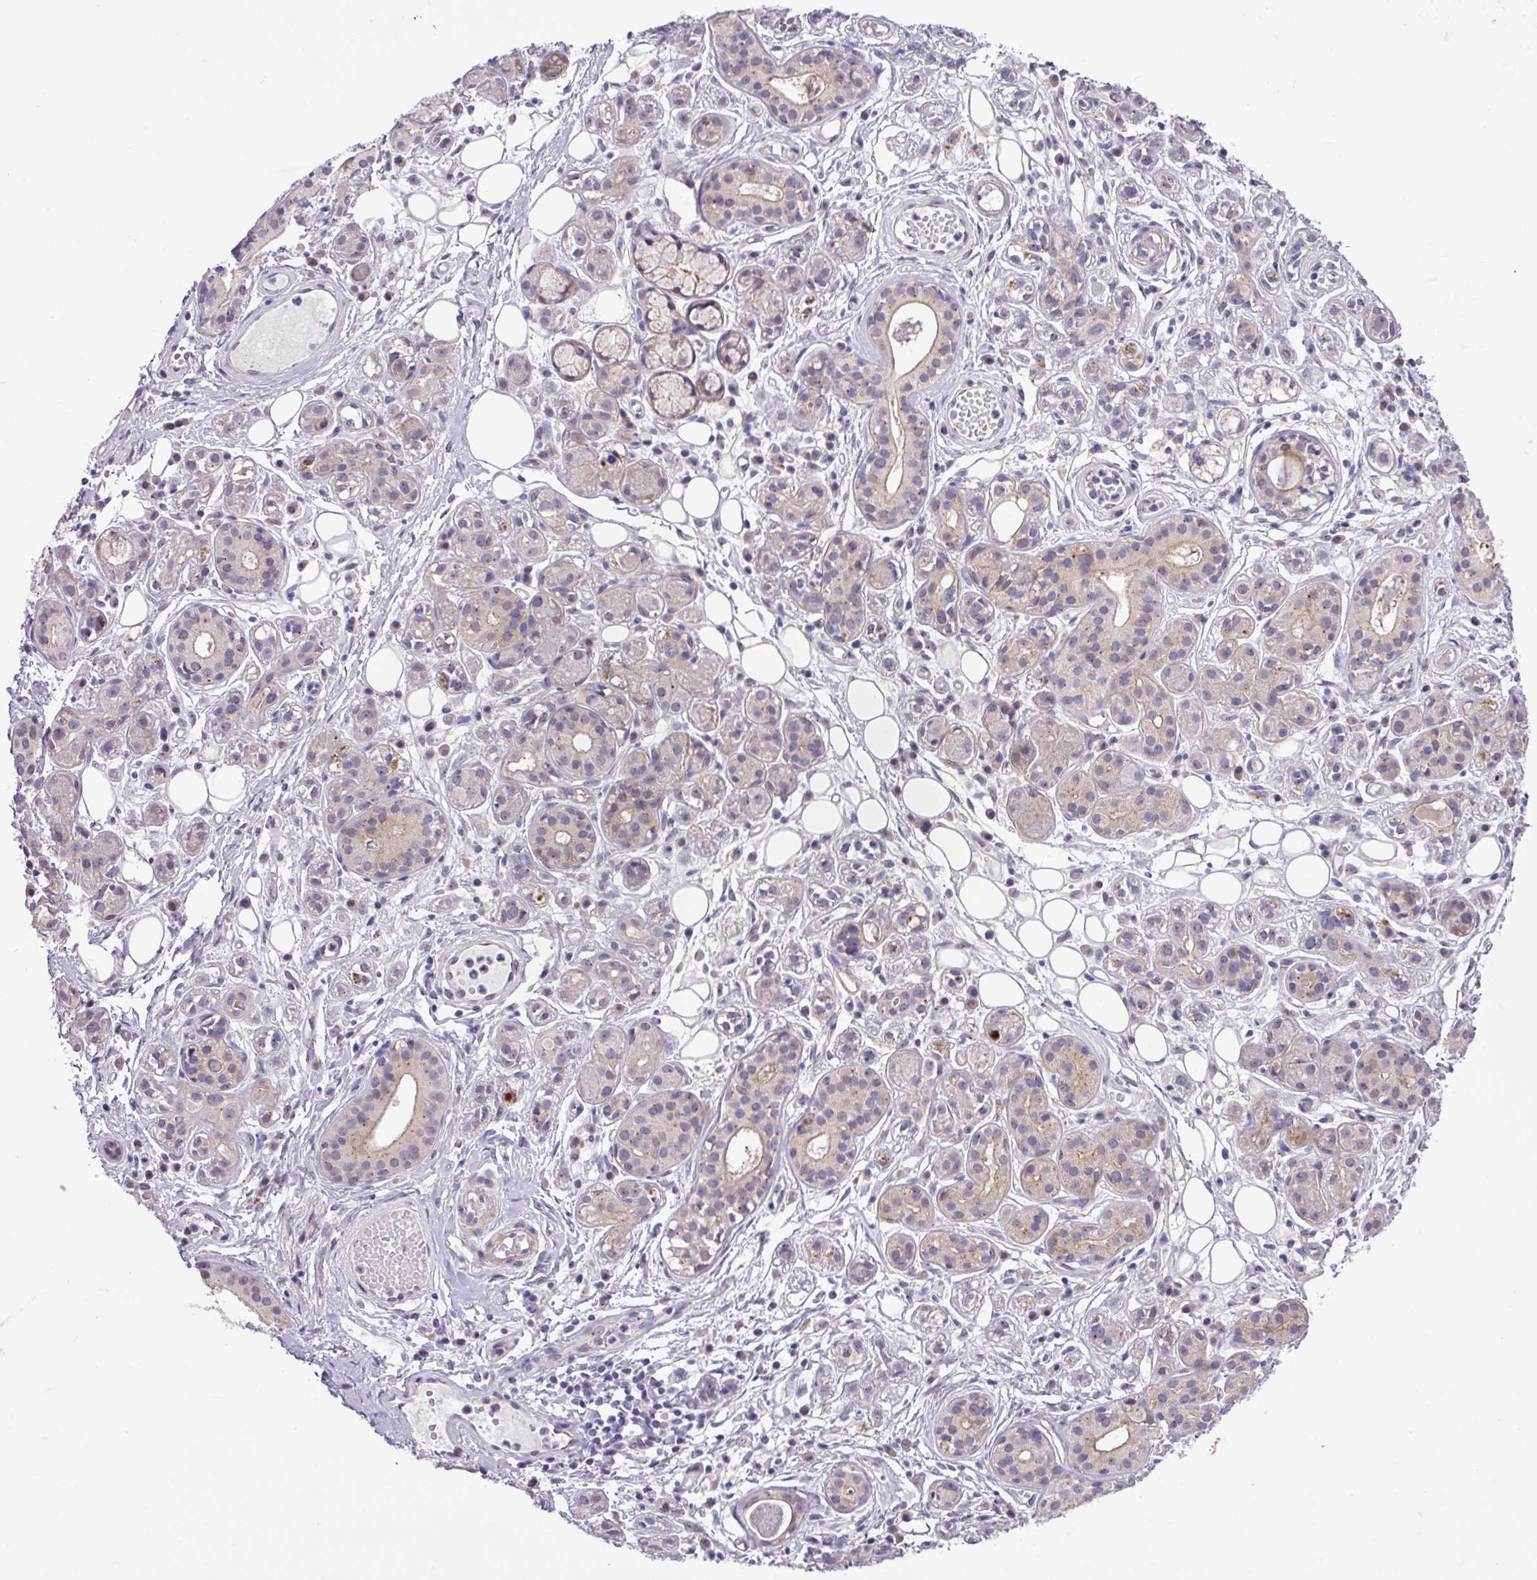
{"staining": {"intensity": "weak", "quantity": "25%-75%", "location": "cytoplasmic/membranous"}, "tissue": "salivary gland", "cell_type": "Glandular cells", "image_type": "normal", "snomed": [{"axis": "morphology", "description": "Normal tissue, NOS"}, {"axis": "topography", "description": "Salivary gland"}], "caption": "The histopathology image demonstrates staining of benign salivary gland, revealing weak cytoplasmic/membranous protein expression (brown color) within glandular cells. The staining was performed using DAB (3,3'-diaminobenzidine), with brown indicating positive protein expression. Nuclei are stained blue with hematoxylin.", "gene": "SPINK8", "patient": {"sex": "male", "age": 54}}